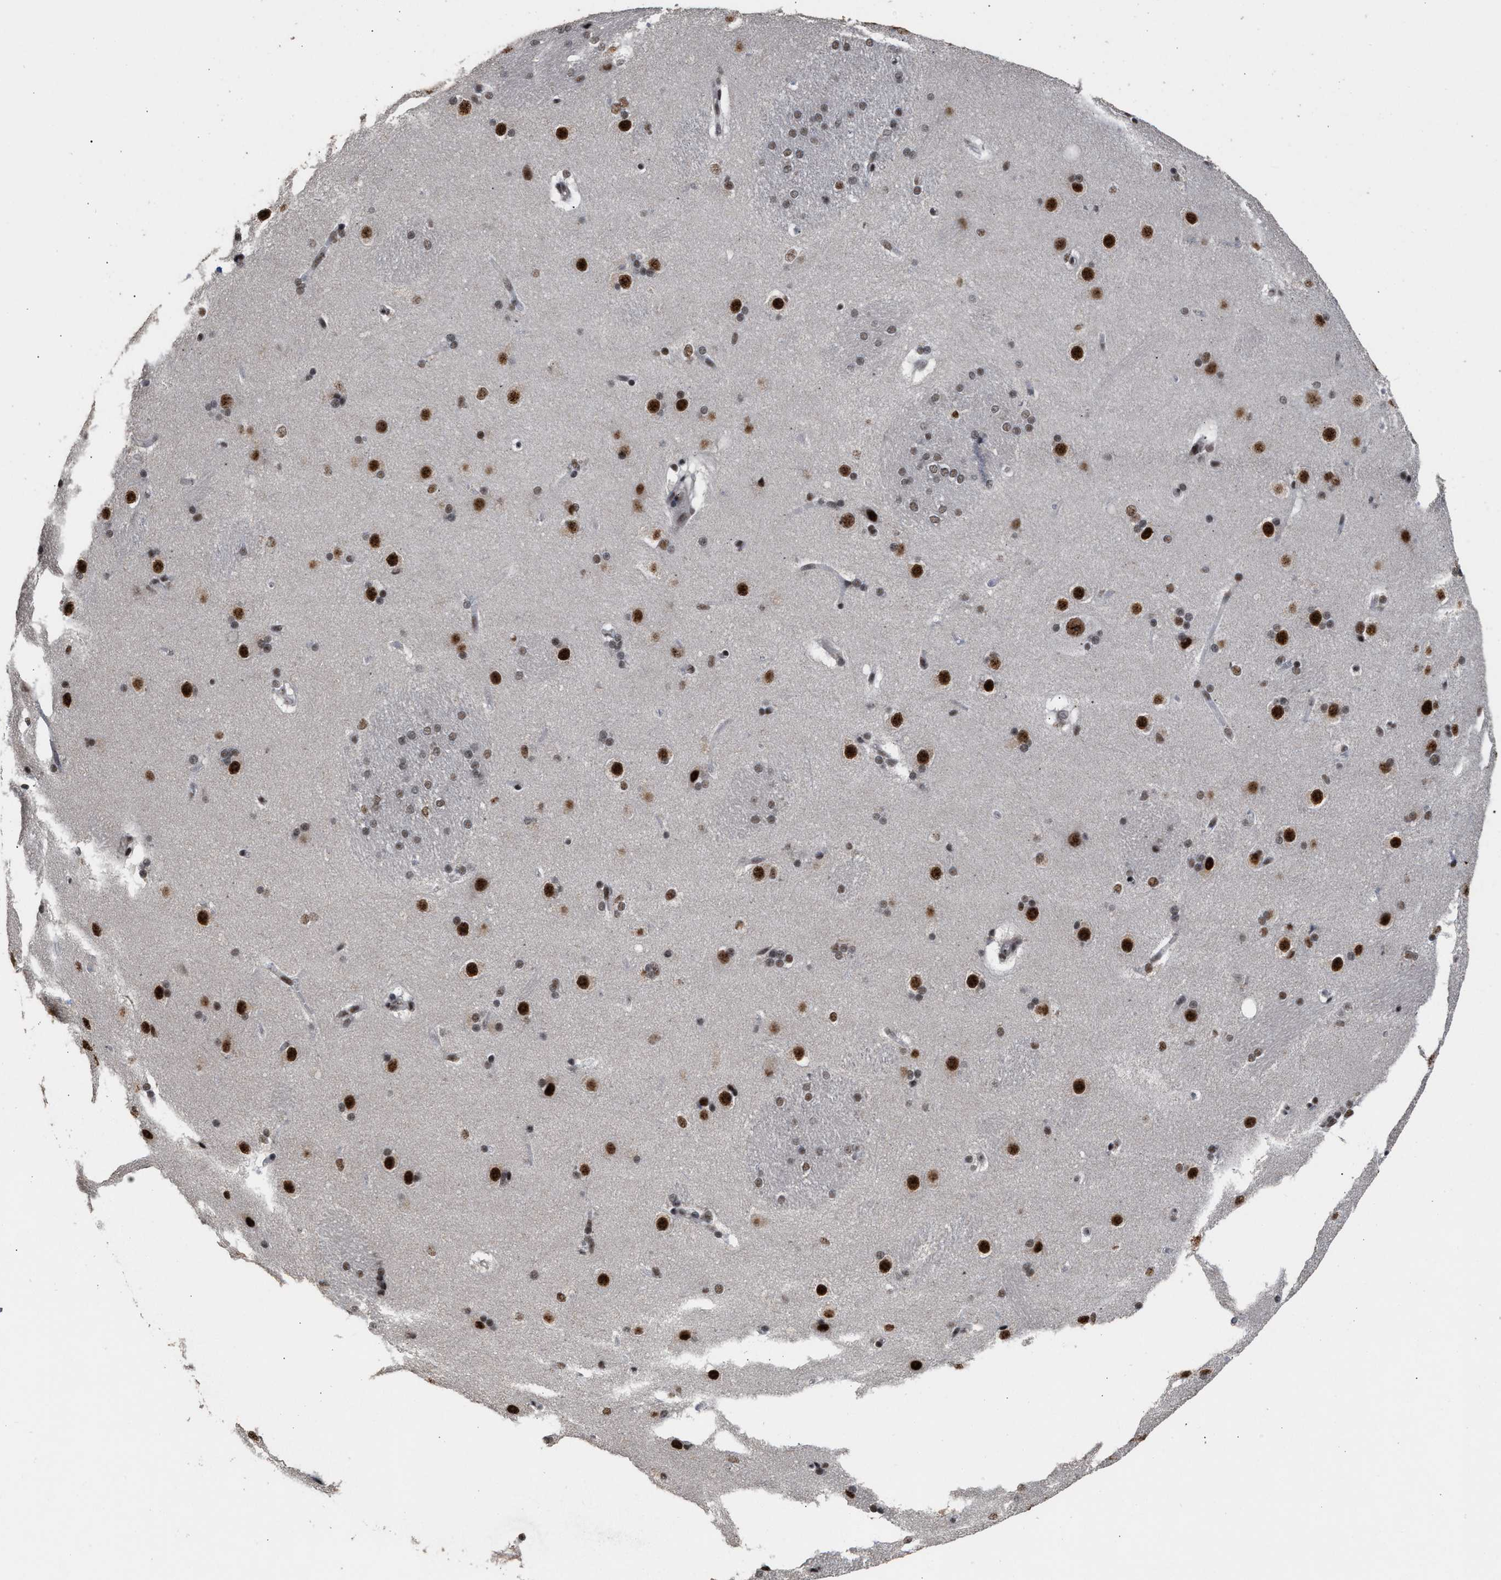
{"staining": {"intensity": "strong", "quantity": "25%-75%", "location": "nuclear"}, "tissue": "caudate", "cell_type": "Glial cells", "image_type": "normal", "snomed": [{"axis": "morphology", "description": "Normal tissue, NOS"}, {"axis": "topography", "description": "Lateral ventricle wall"}], "caption": "This image displays immunohistochemistry (IHC) staining of unremarkable human caudate, with high strong nuclear staining in about 25%-75% of glial cells.", "gene": "EIF4A3", "patient": {"sex": "female", "age": 19}}